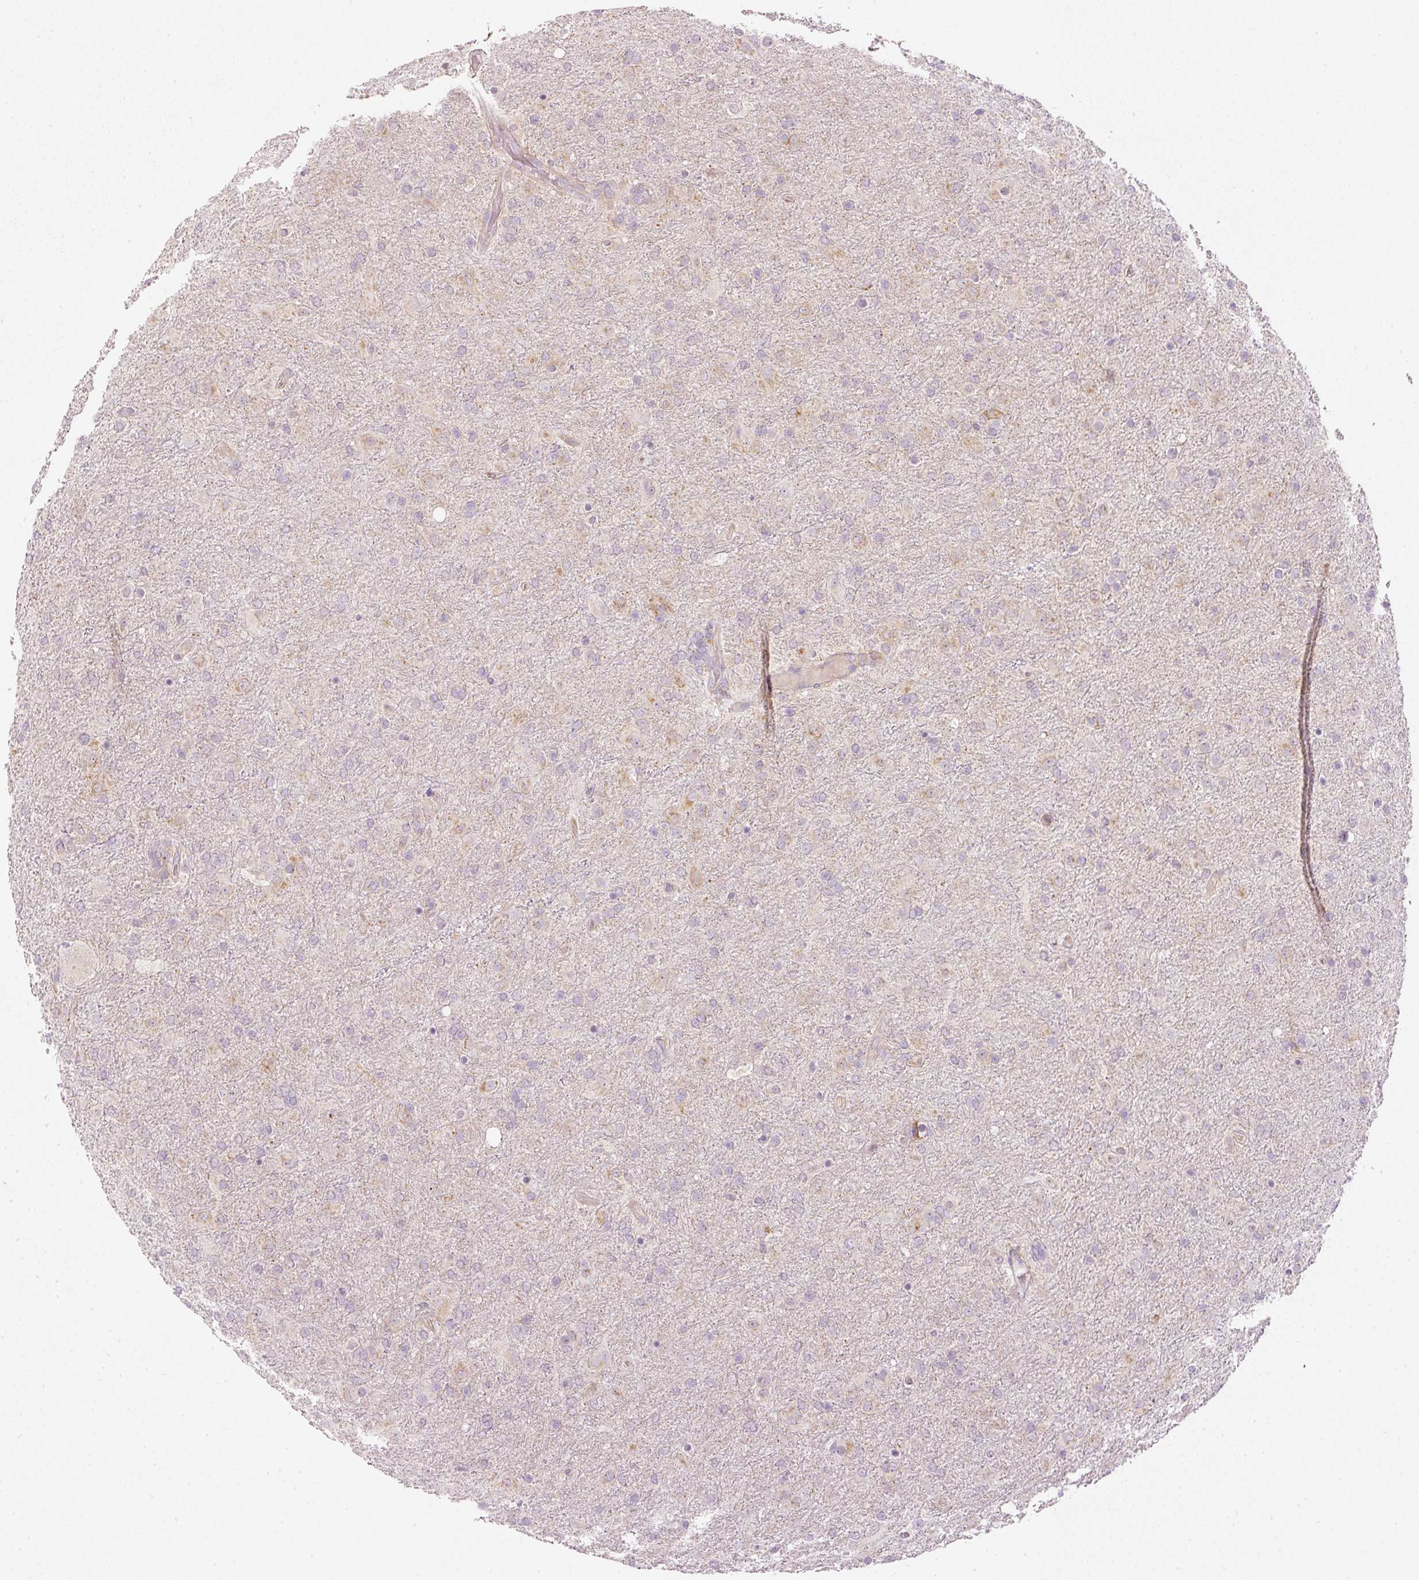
{"staining": {"intensity": "negative", "quantity": "none", "location": "none"}, "tissue": "glioma", "cell_type": "Tumor cells", "image_type": "cancer", "snomed": [{"axis": "morphology", "description": "Glioma, malignant, Low grade"}, {"axis": "topography", "description": "Brain"}], "caption": "Tumor cells show no significant protein expression in low-grade glioma (malignant).", "gene": "CDC20B", "patient": {"sex": "male", "age": 65}}